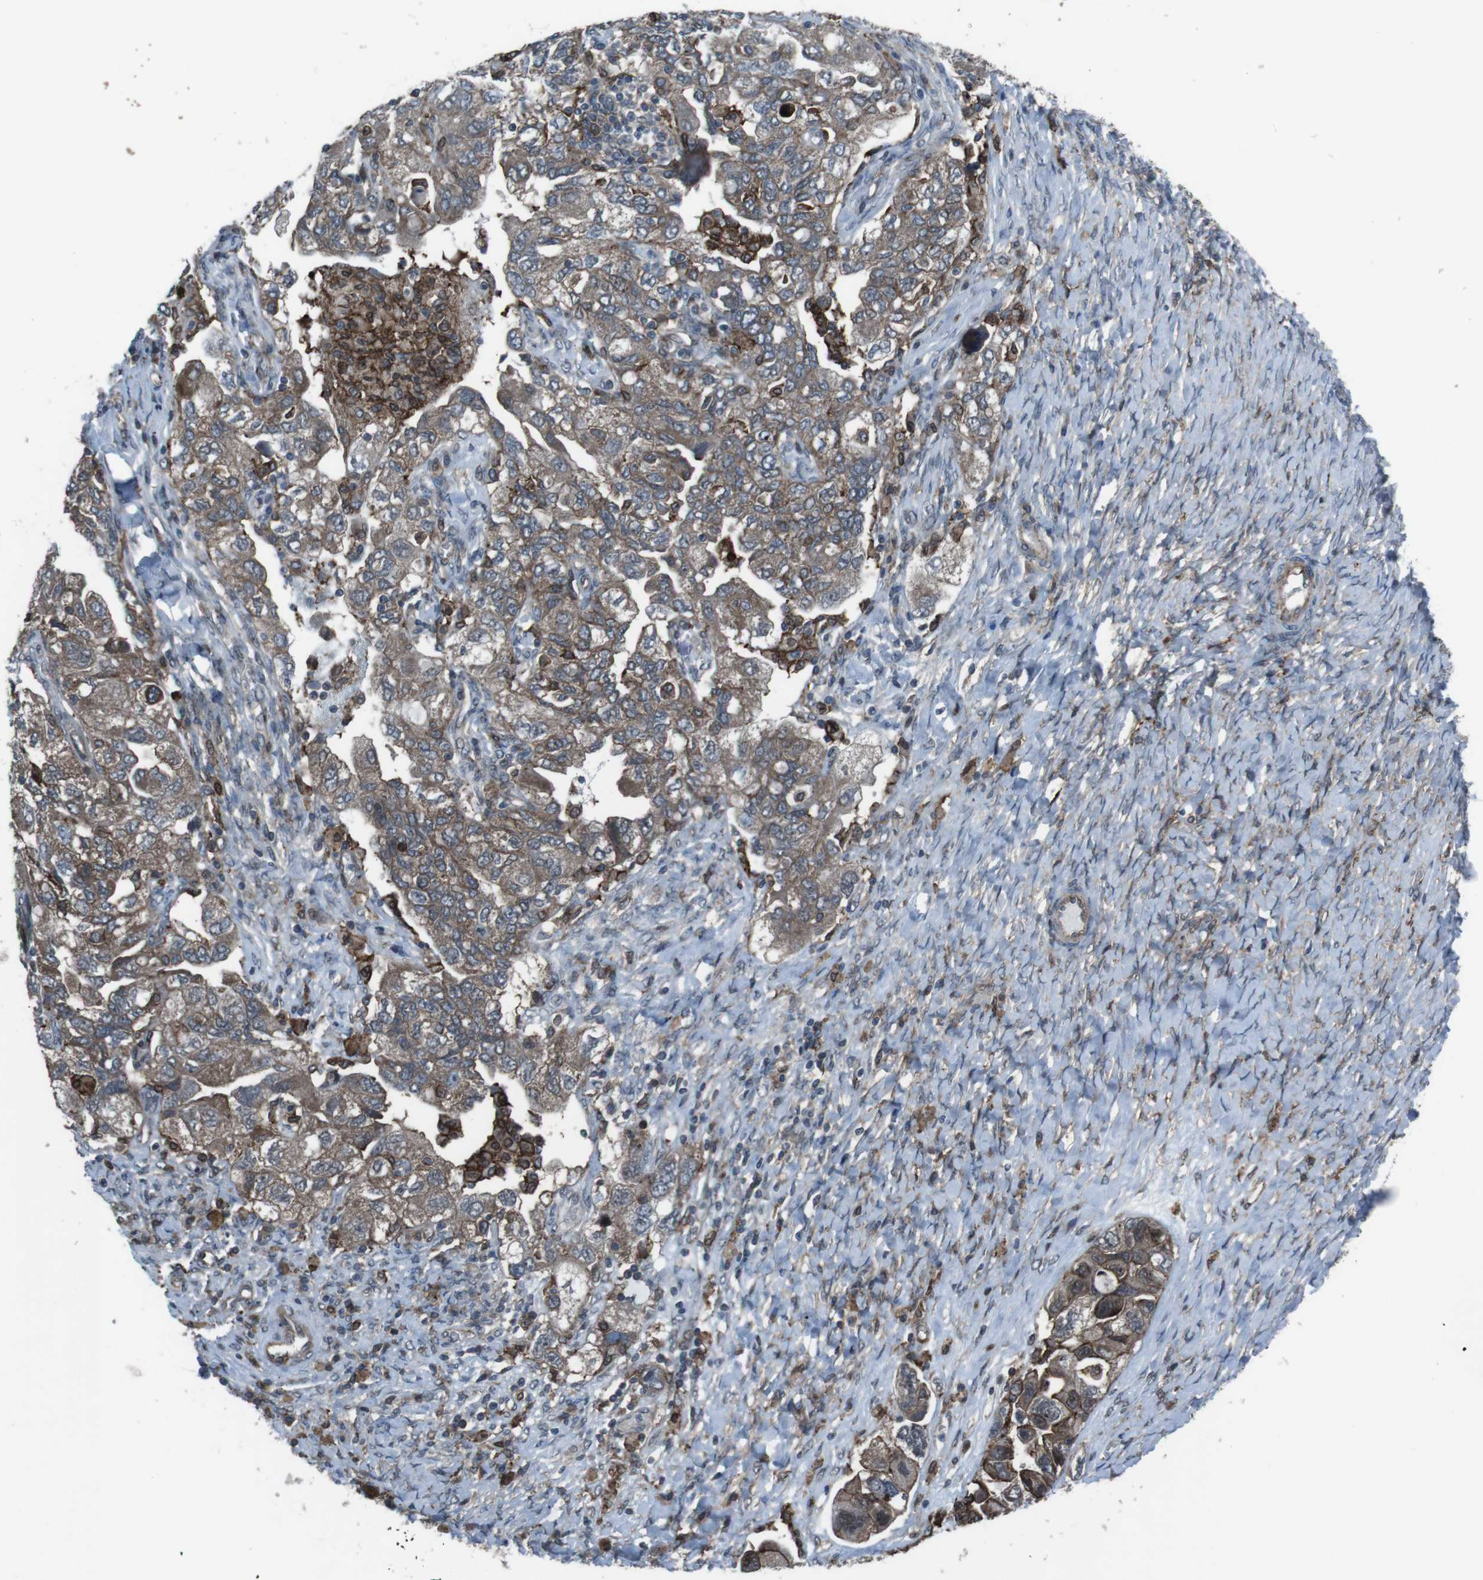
{"staining": {"intensity": "moderate", "quantity": ">75%", "location": "cytoplasmic/membranous"}, "tissue": "ovarian cancer", "cell_type": "Tumor cells", "image_type": "cancer", "snomed": [{"axis": "morphology", "description": "Carcinoma, NOS"}, {"axis": "morphology", "description": "Cystadenocarcinoma, serous, NOS"}, {"axis": "topography", "description": "Ovary"}], "caption": "DAB (3,3'-diaminobenzidine) immunohistochemical staining of human ovarian cancer reveals moderate cytoplasmic/membranous protein positivity in approximately >75% of tumor cells. (DAB IHC with brightfield microscopy, high magnification).", "gene": "GDF10", "patient": {"sex": "female", "age": 69}}